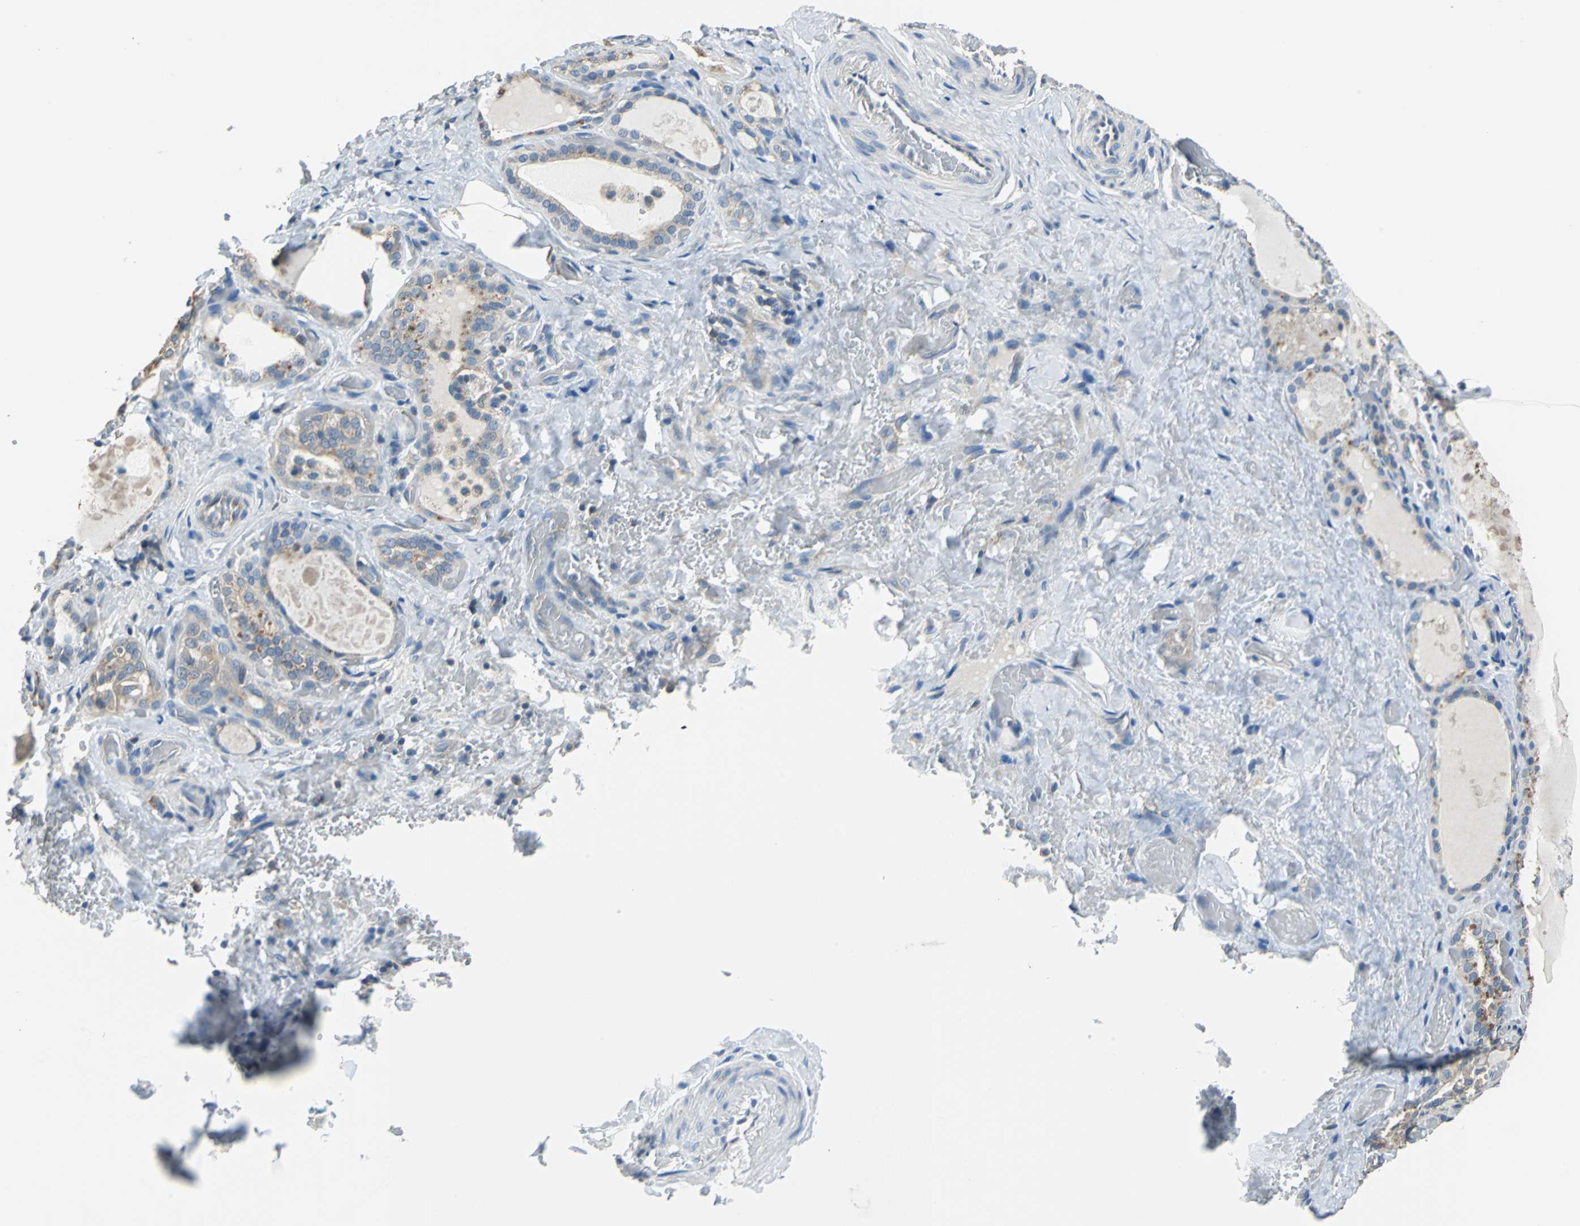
{"staining": {"intensity": "moderate", "quantity": "<25%", "location": "cytoplasmic/membranous"}, "tissue": "thyroid gland", "cell_type": "Glandular cells", "image_type": "normal", "snomed": [{"axis": "morphology", "description": "Normal tissue, NOS"}, {"axis": "topography", "description": "Thyroid gland"}], "caption": "A high-resolution micrograph shows immunohistochemistry staining of normal thyroid gland, which reveals moderate cytoplasmic/membranous expression in approximately <25% of glandular cells. (brown staining indicates protein expression, while blue staining denotes nuclei).", "gene": "PRKCA", "patient": {"sex": "male", "age": 61}}